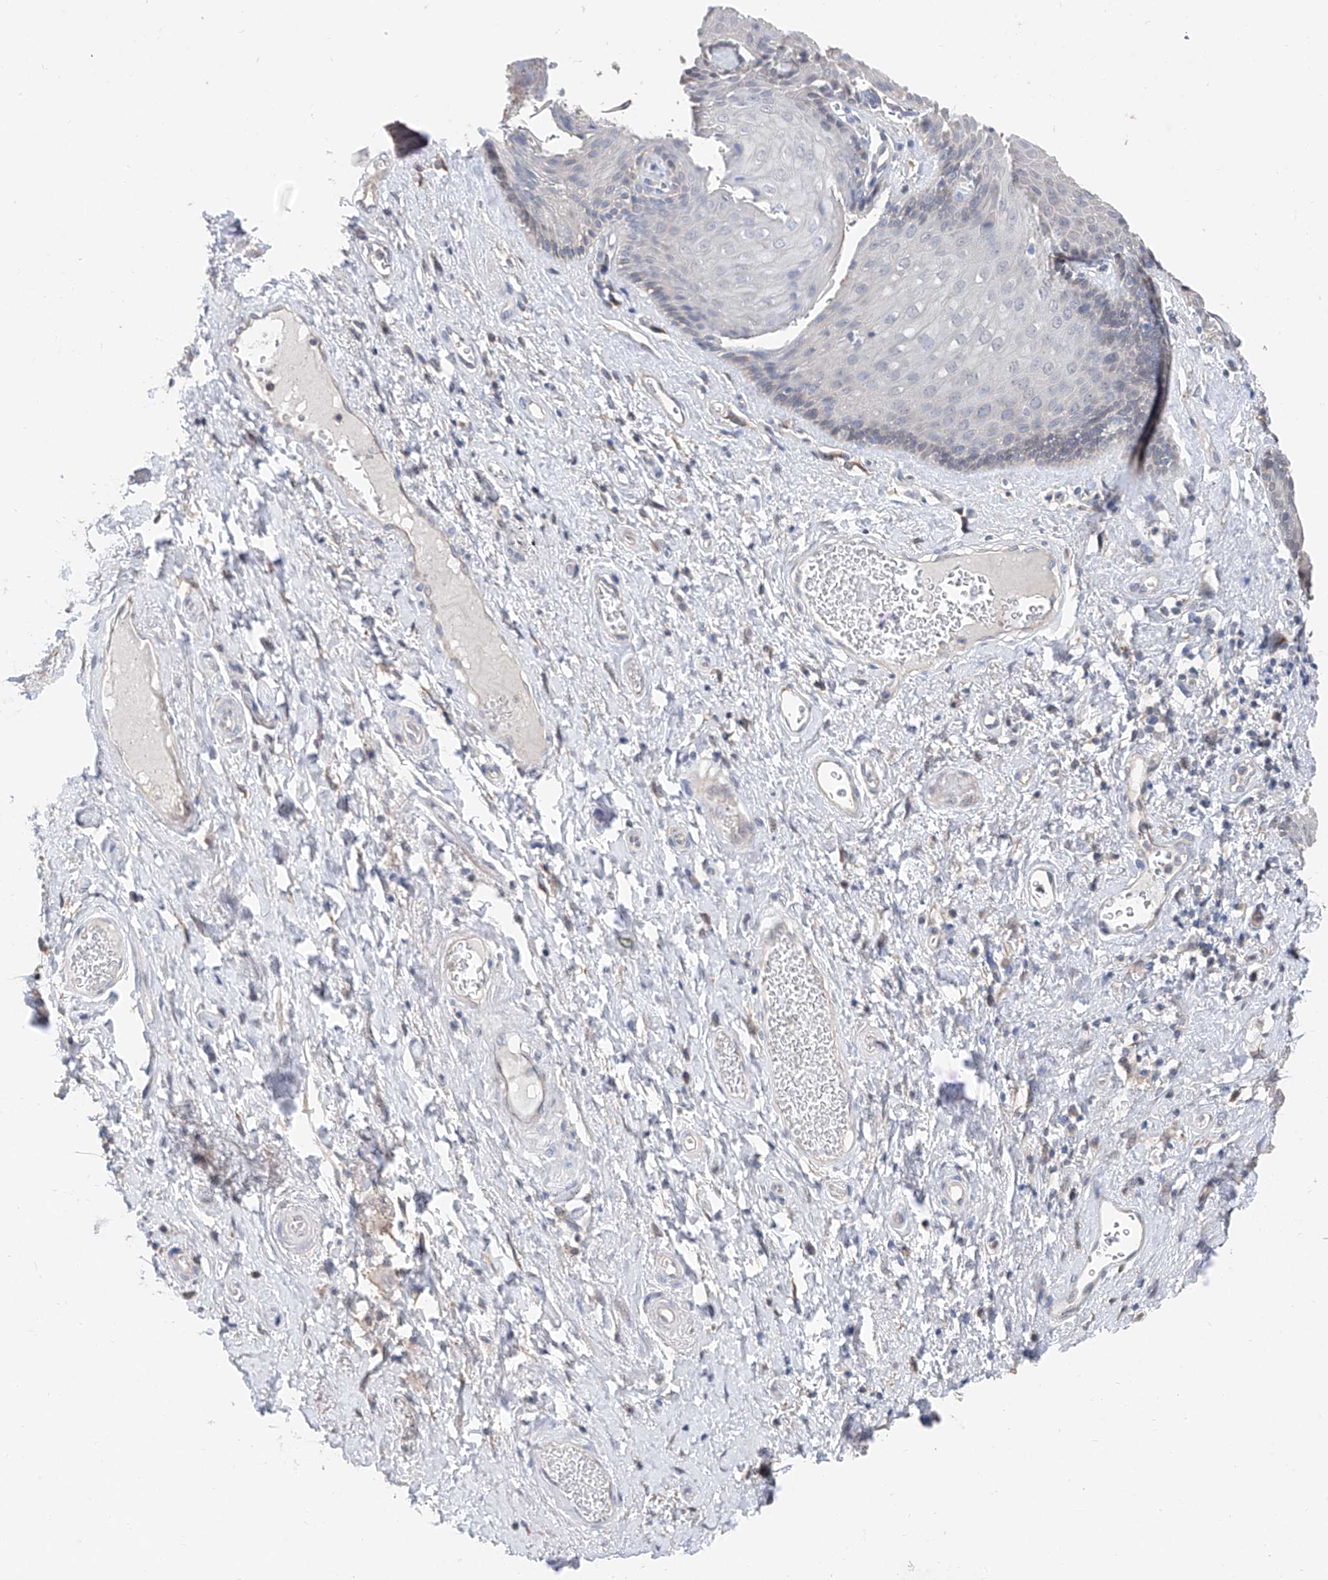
{"staining": {"intensity": "weak", "quantity": "<25%", "location": "cytoplasmic/membranous"}, "tissue": "skin", "cell_type": "Epidermal cells", "image_type": "normal", "snomed": [{"axis": "morphology", "description": "Normal tissue, NOS"}, {"axis": "topography", "description": "Anal"}], "caption": "The image reveals no staining of epidermal cells in unremarkable skin. (DAB (3,3'-diaminobenzidine) IHC with hematoxylin counter stain).", "gene": "FUCA2", "patient": {"sex": "male", "age": 69}}